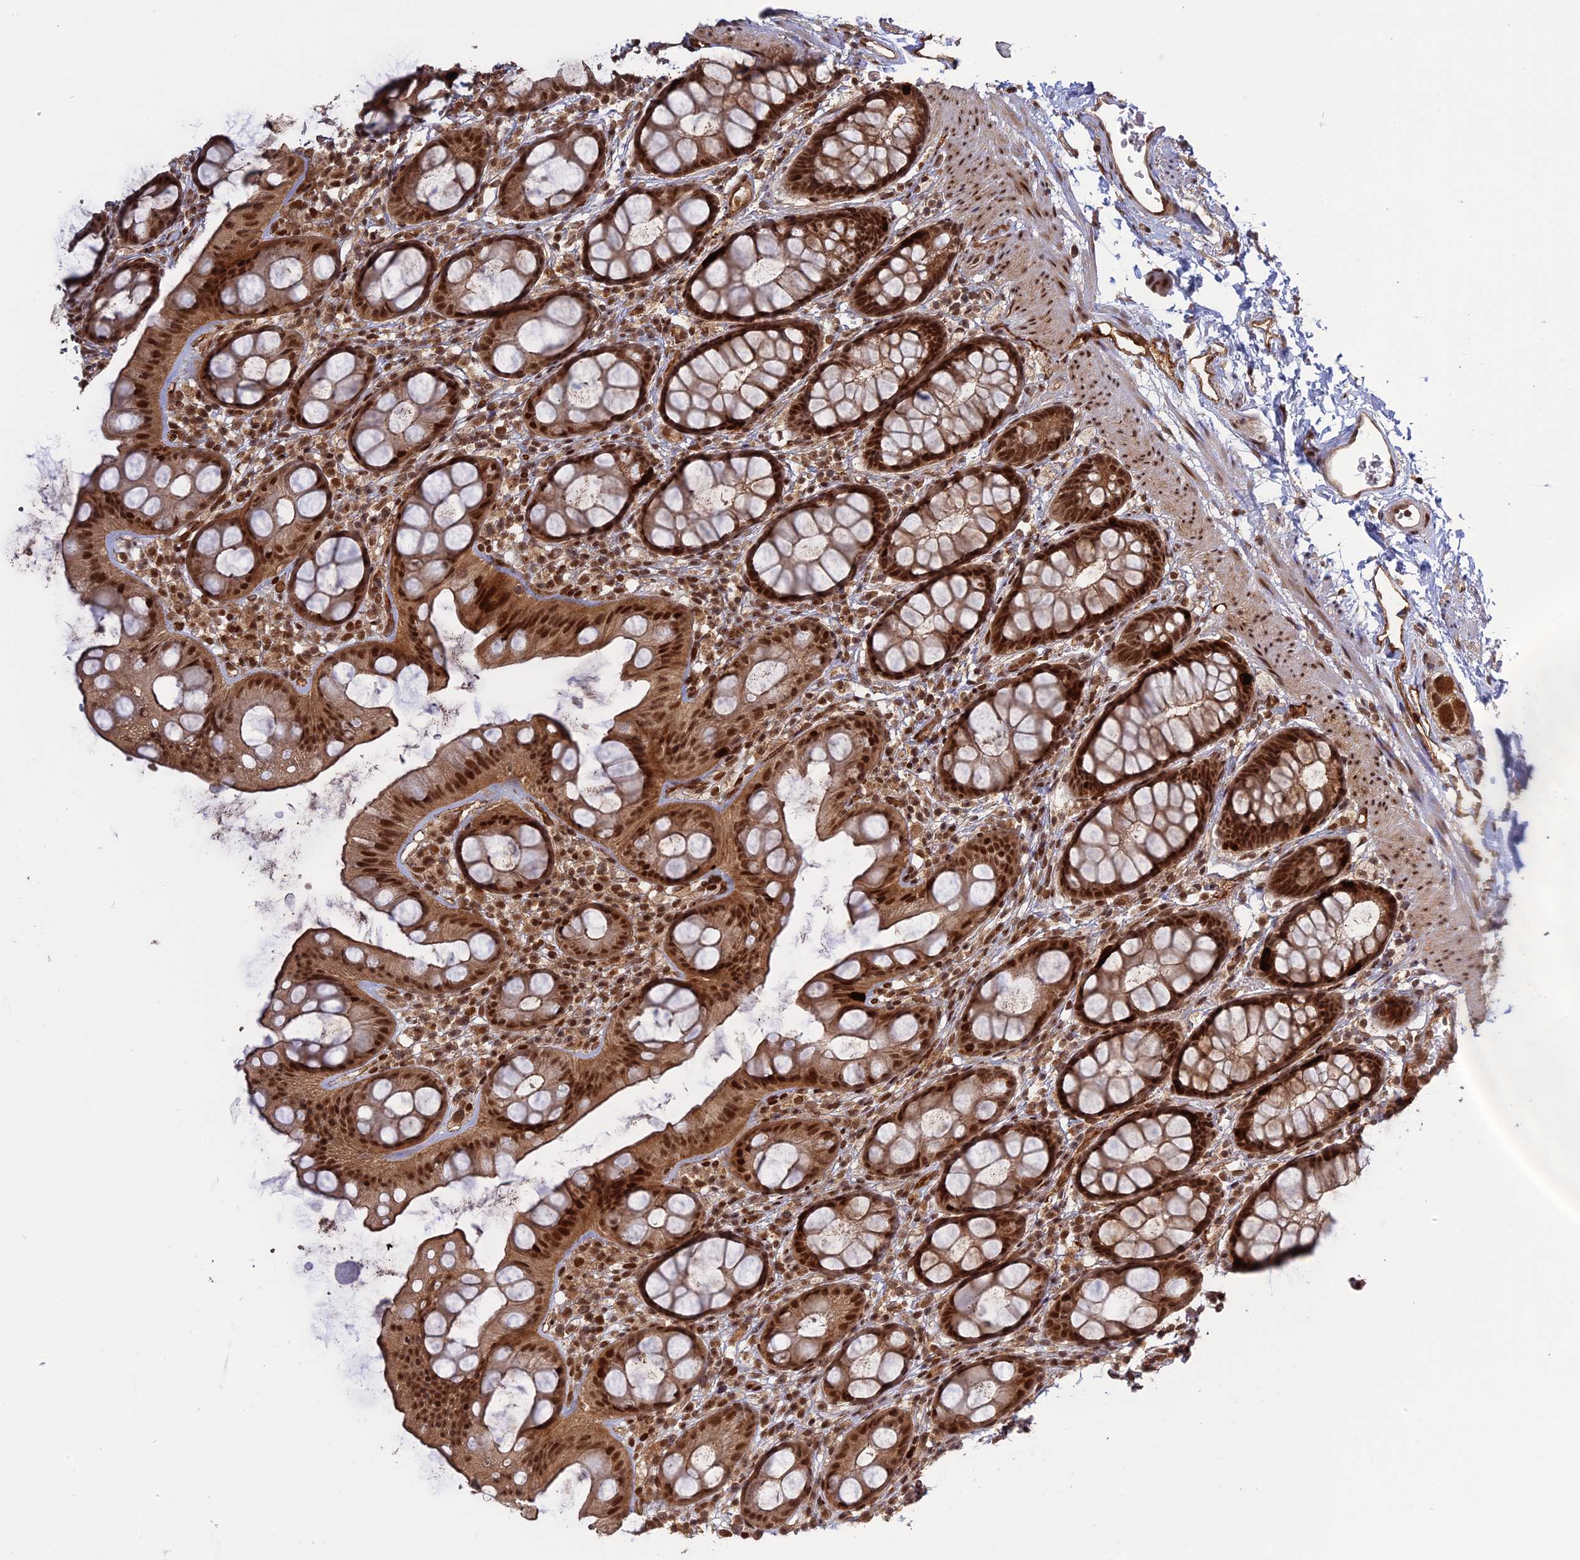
{"staining": {"intensity": "strong", "quantity": ">75%", "location": "cytoplasmic/membranous,nuclear"}, "tissue": "rectum", "cell_type": "Glandular cells", "image_type": "normal", "snomed": [{"axis": "morphology", "description": "Normal tissue, NOS"}, {"axis": "topography", "description": "Rectum"}], "caption": "Strong cytoplasmic/membranous,nuclear staining is appreciated in approximately >75% of glandular cells in unremarkable rectum.", "gene": "PKIG", "patient": {"sex": "female", "age": 65}}